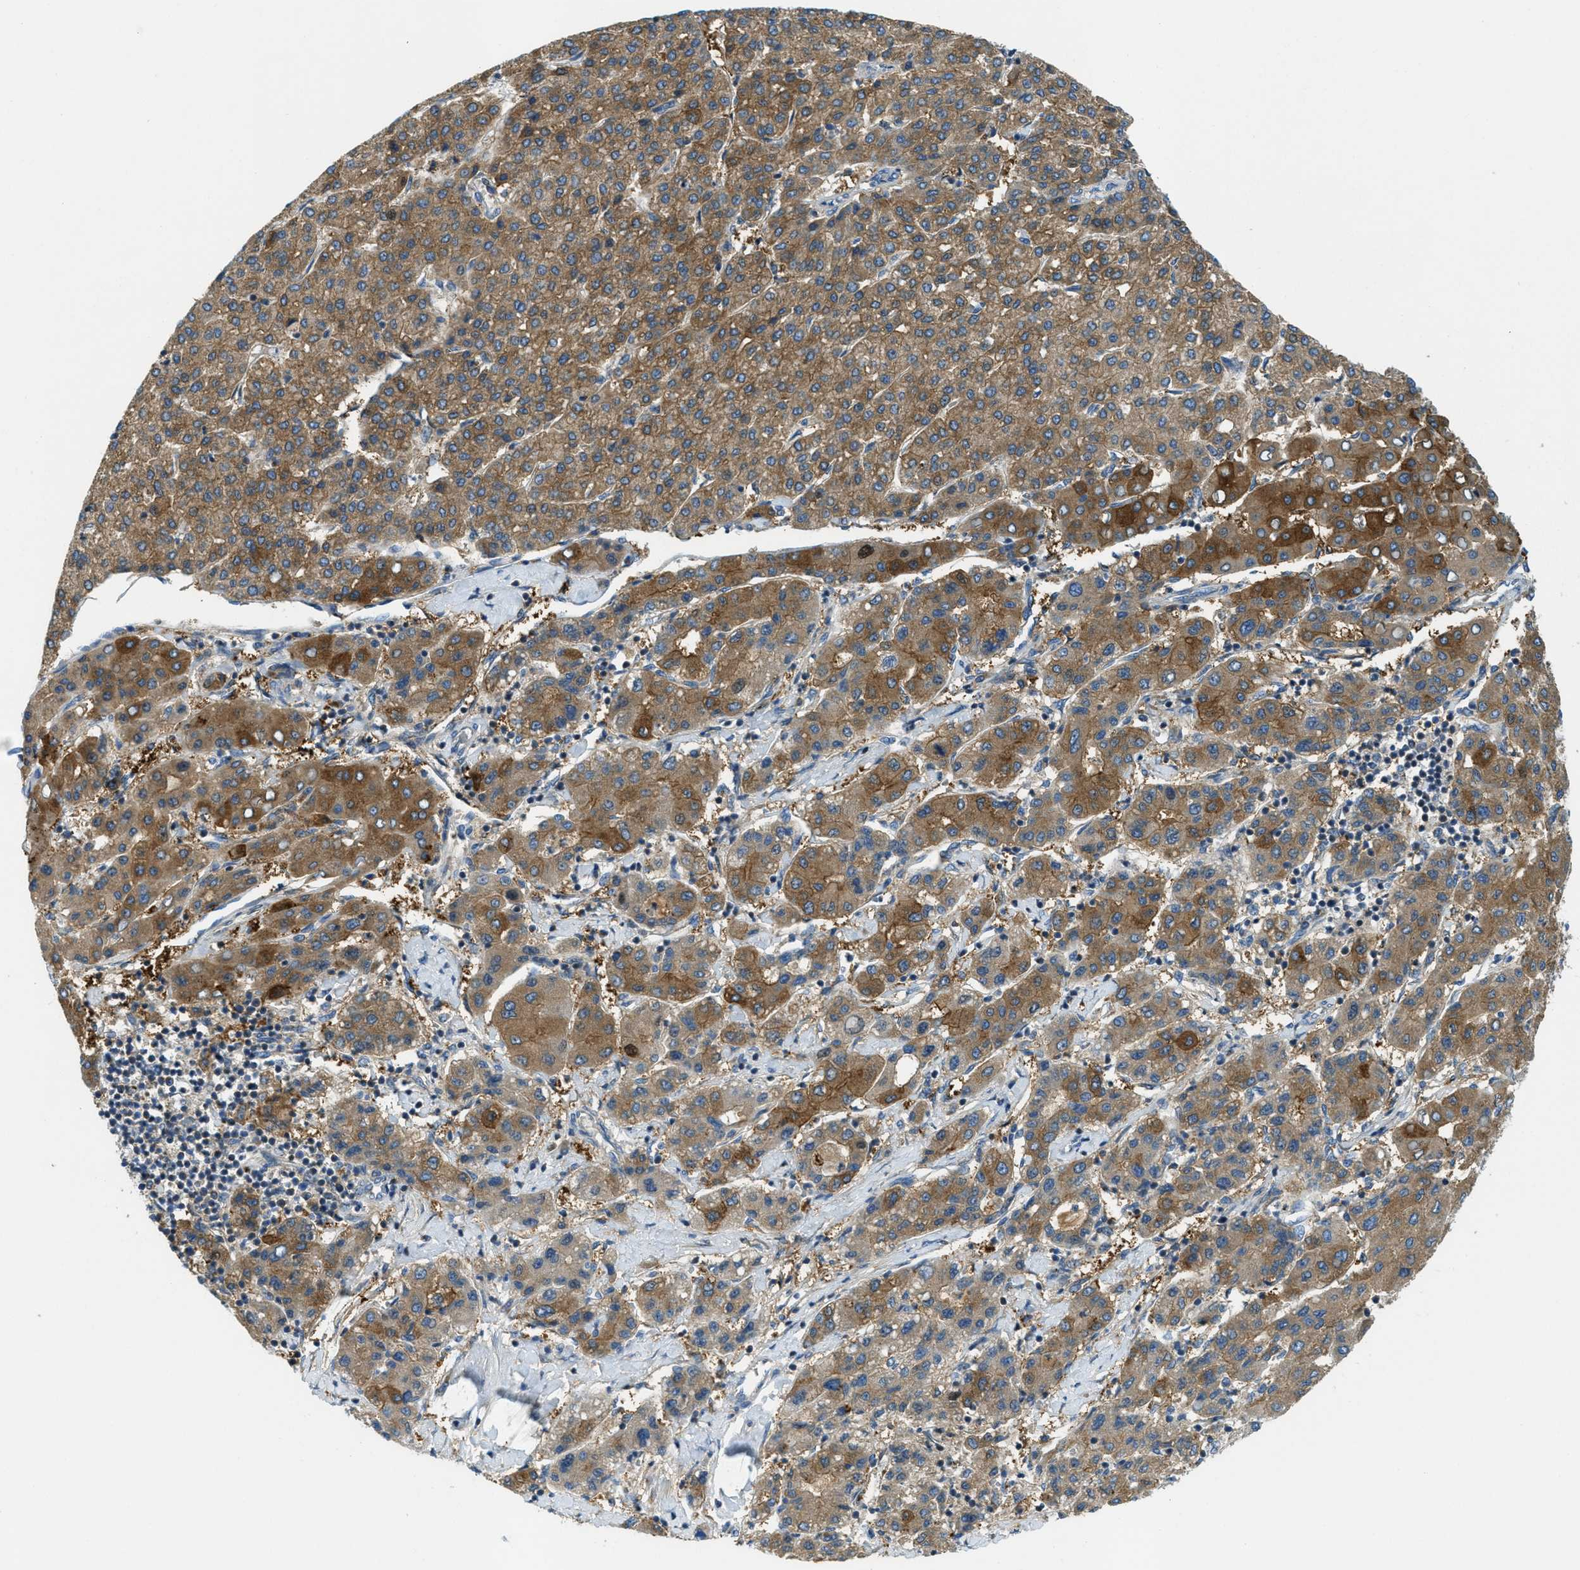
{"staining": {"intensity": "moderate", "quantity": ">75%", "location": "cytoplasmic/membranous"}, "tissue": "liver cancer", "cell_type": "Tumor cells", "image_type": "cancer", "snomed": [{"axis": "morphology", "description": "Carcinoma, Hepatocellular, NOS"}, {"axis": "topography", "description": "Liver"}], "caption": "IHC staining of liver cancer (hepatocellular carcinoma), which exhibits medium levels of moderate cytoplasmic/membranous staining in approximately >75% of tumor cells indicating moderate cytoplasmic/membranous protein expression. The staining was performed using DAB (brown) for protein detection and nuclei were counterstained in hematoxylin (blue).", "gene": "RFFL", "patient": {"sex": "male", "age": 65}}